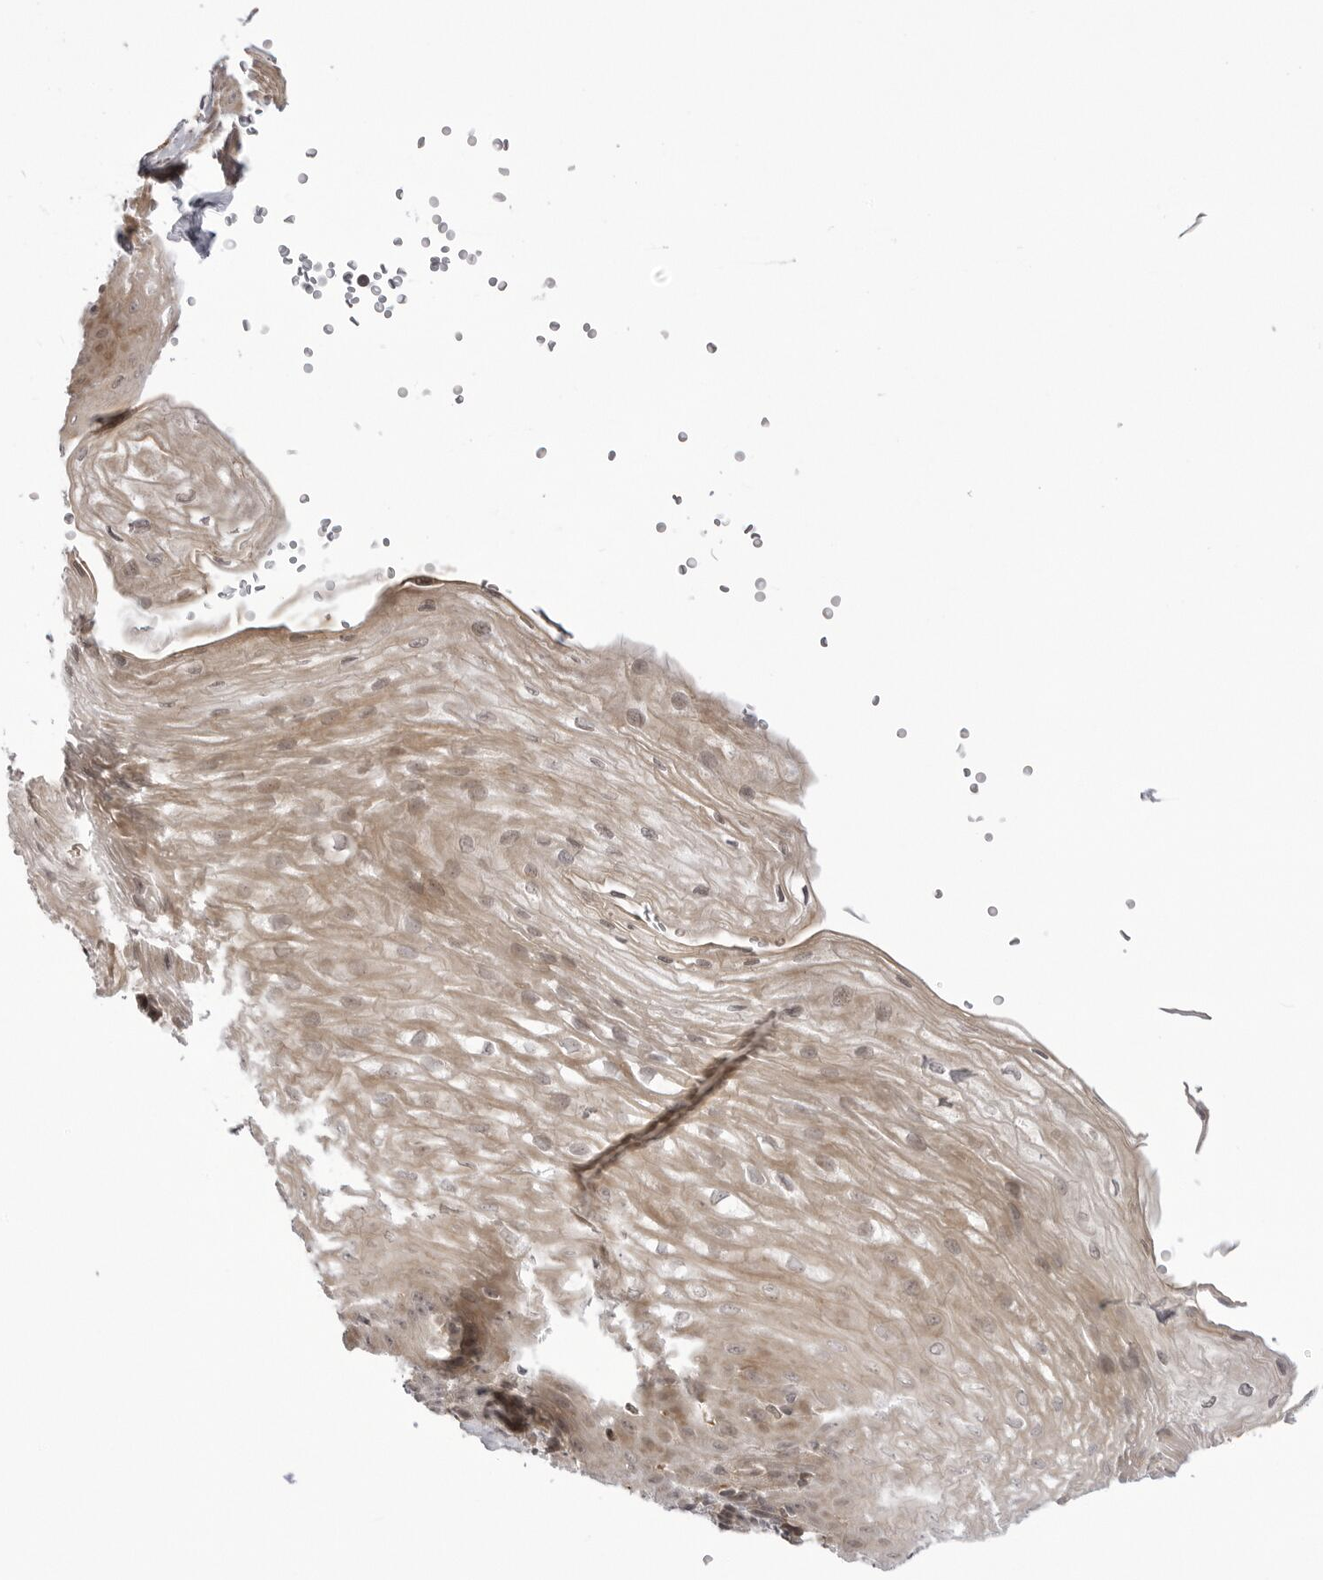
{"staining": {"intensity": "weak", "quantity": ">75%", "location": "cytoplasmic/membranous"}, "tissue": "esophagus", "cell_type": "Squamous epithelial cells", "image_type": "normal", "snomed": [{"axis": "morphology", "description": "Normal tissue, NOS"}, {"axis": "topography", "description": "Esophagus"}], "caption": "Immunohistochemistry histopathology image of normal esophagus: esophagus stained using IHC displays low levels of weak protein expression localized specifically in the cytoplasmic/membranous of squamous epithelial cells, appearing as a cytoplasmic/membranous brown color.", "gene": "PTK2B", "patient": {"sex": "female", "age": 66}}